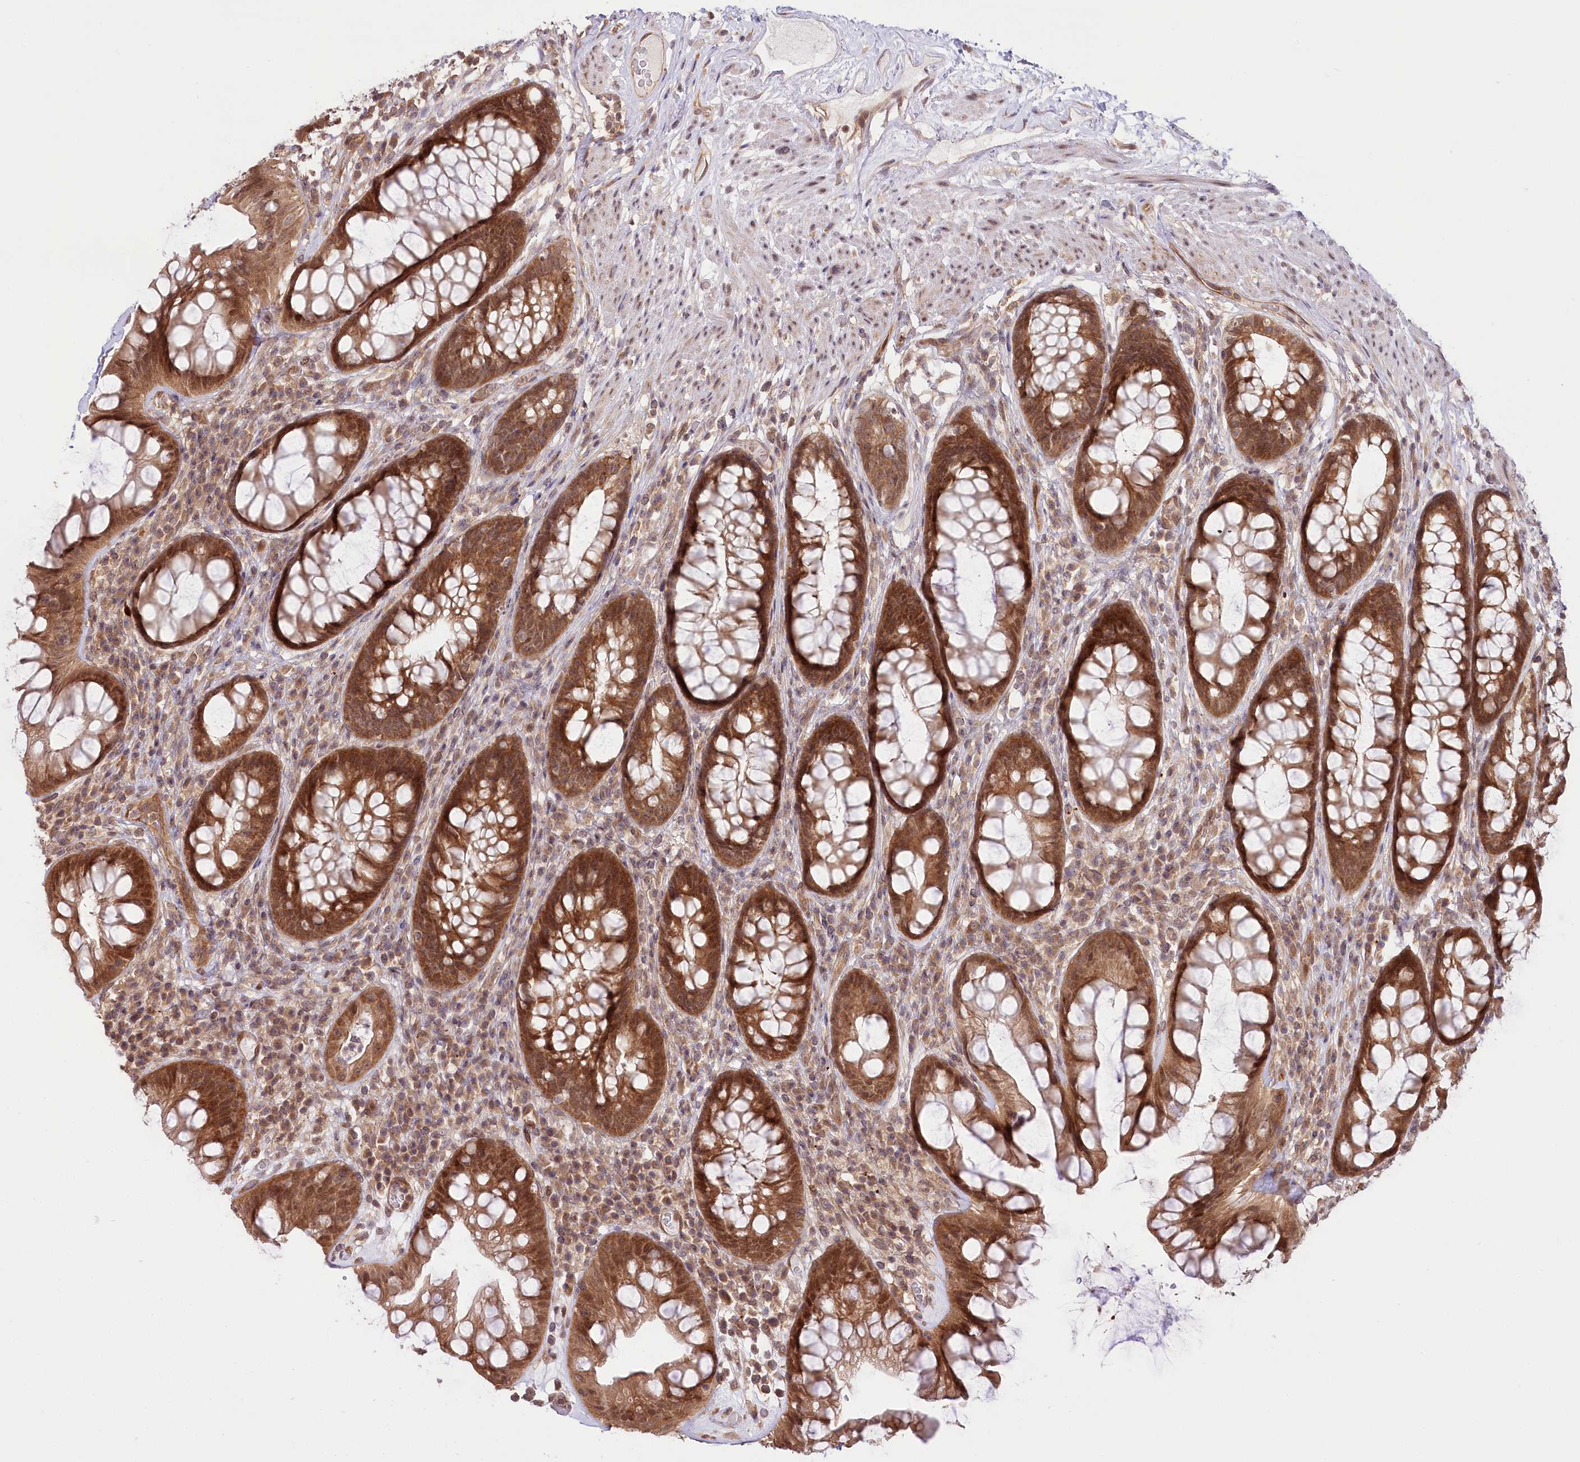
{"staining": {"intensity": "strong", "quantity": ">75%", "location": "cytoplasmic/membranous,nuclear"}, "tissue": "rectum", "cell_type": "Glandular cells", "image_type": "normal", "snomed": [{"axis": "morphology", "description": "Normal tissue, NOS"}, {"axis": "topography", "description": "Rectum"}], "caption": "Protein expression analysis of unremarkable human rectum reveals strong cytoplasmic/membranous,nuclear expression in approximately >75% of glandular cells. The protein is shown in brown color, while the nuclei are stained blue.", "gene": "CEP70", "patient": {"sex": "male", "age": 74}}